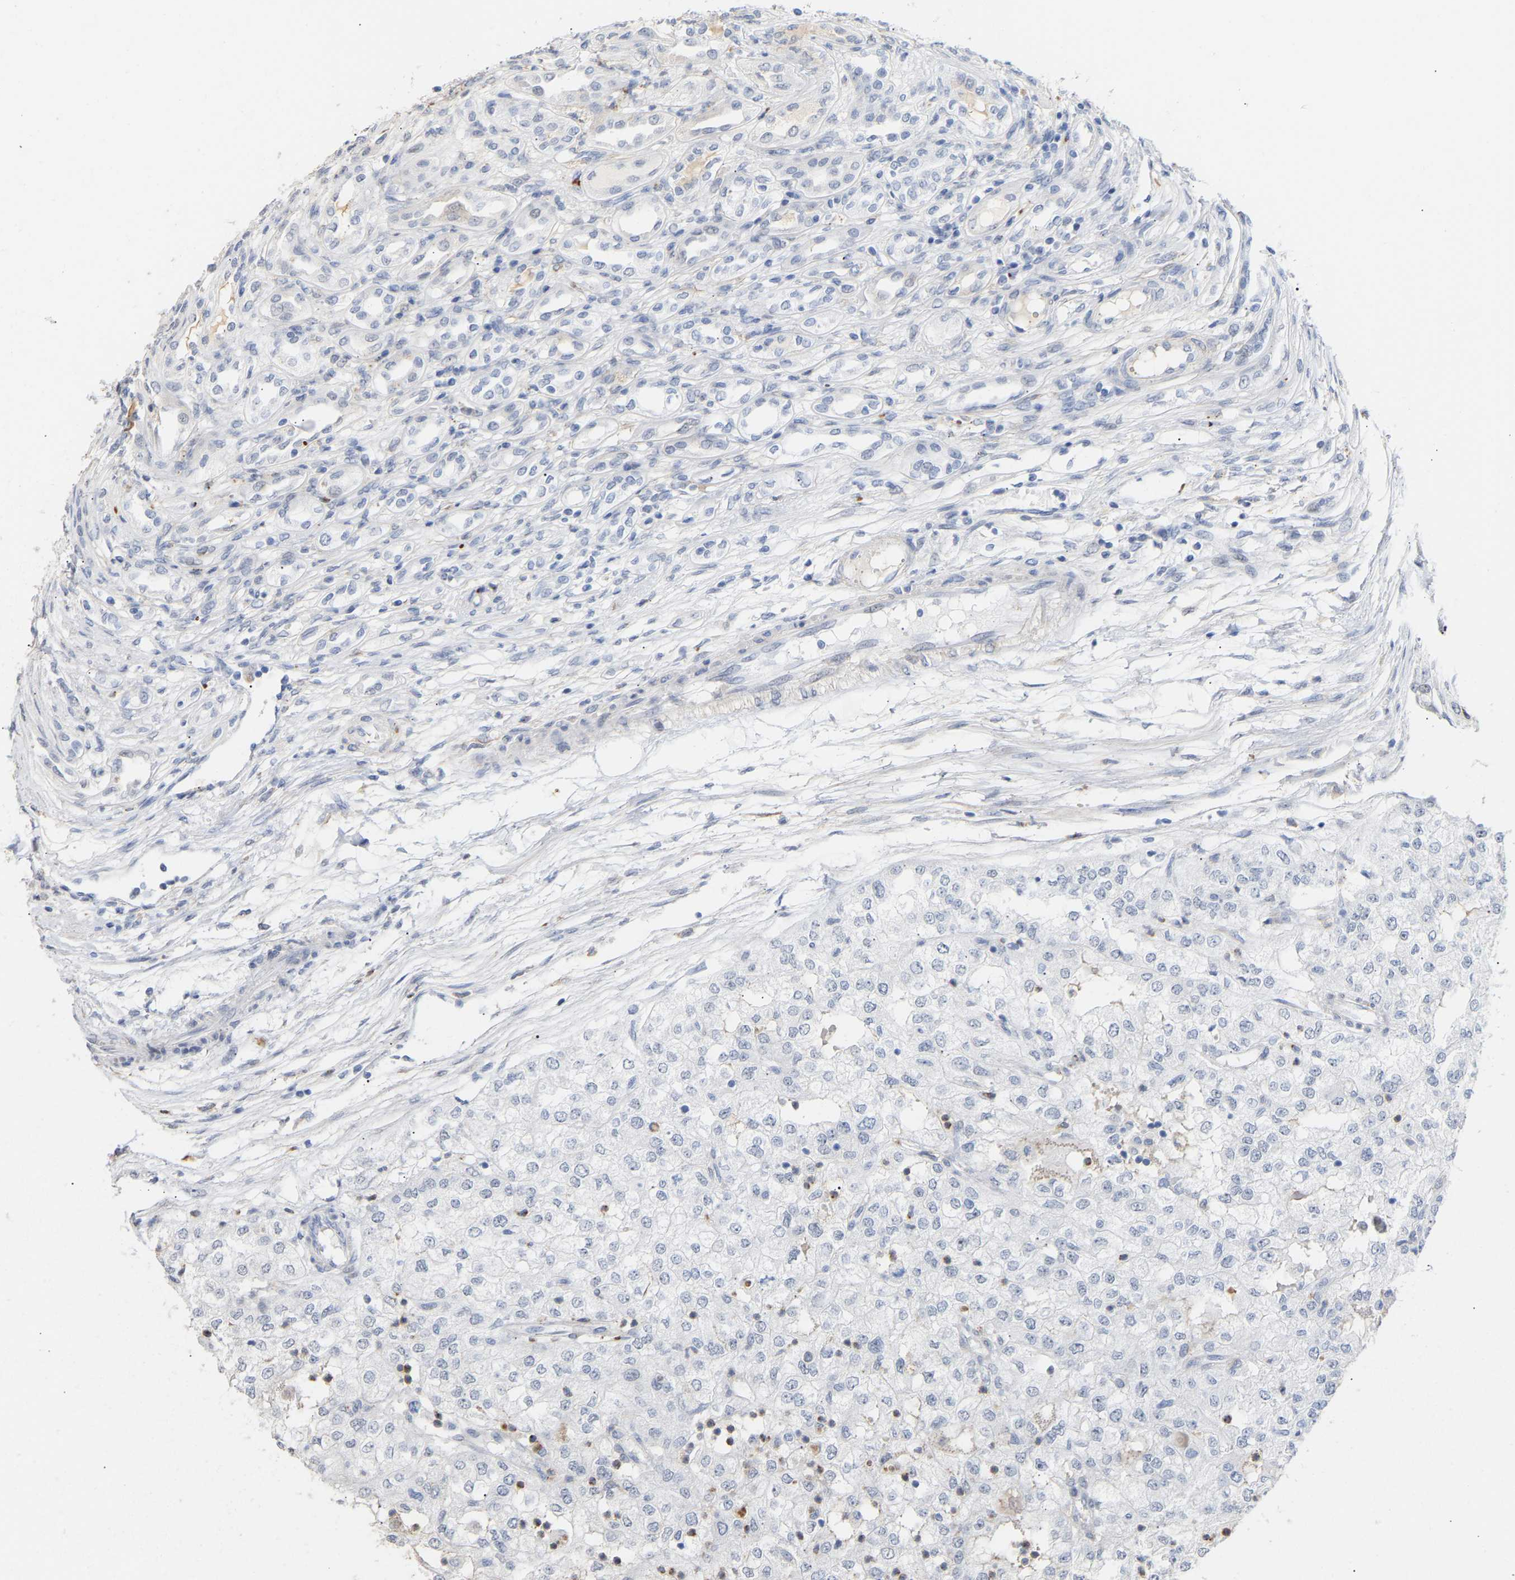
{"staining": {"intensity": "negative", "quantity": "none", "location": "none"}, "tissue": "renal cancer", "cell_type": "Tumor cells", "image_type": "cancer", "snomed": [{"axis": "morphology", "description": "Adenocarcinoma, NOS"}, {"axis": "topography", "description": "Kidney"}], "caption": "Renal adenocarcinoma stained for a protein using IHC demonstrates no expression tumor cells.", "gene": "AMPH", "patient": {"sex": "female", "age": 54}}